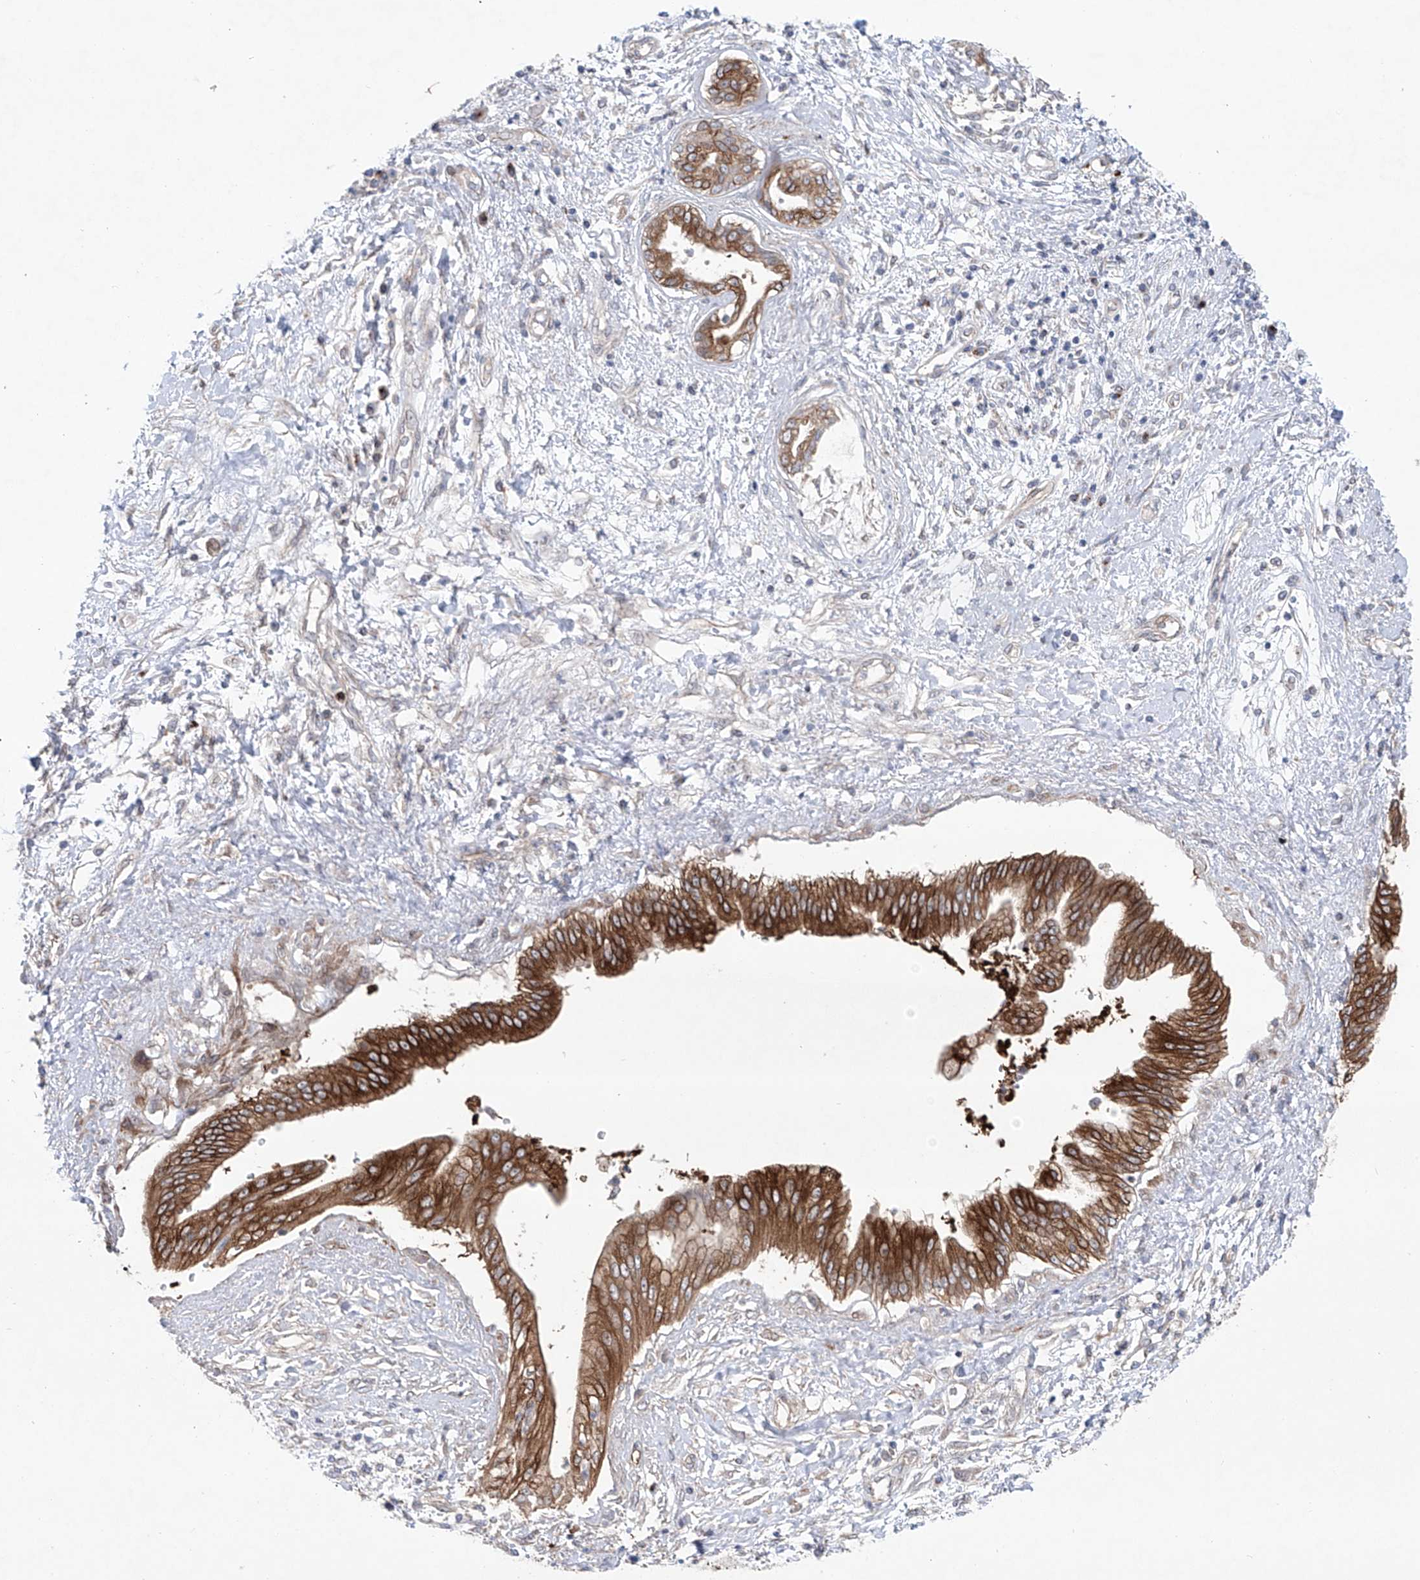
{"staining": {"intensity": "moderate", "quantity": ">75%", "location": "cytoplasmic/membranous"}, "tissue": "pancreatic cancer", "cell_type": "Tumor cells", "image_type": "cancer", "snomed": [{"axis": "morphology", "description": "Adenocarcinoma, NOS"}, {"axis": "topography", "description": "Pancreas"}], "caption": "Immunohistochemical staining of human pancreatic cancer (adenocarcinoma) demonstrates moderate cytoplasmic/membranous protein staining in approximately >75% of tumor cells. The protein is shown in brown color, while the nuclei are stained blue.", "gene": "KLC4", "patient": {"sex": "female", "age": 56}}